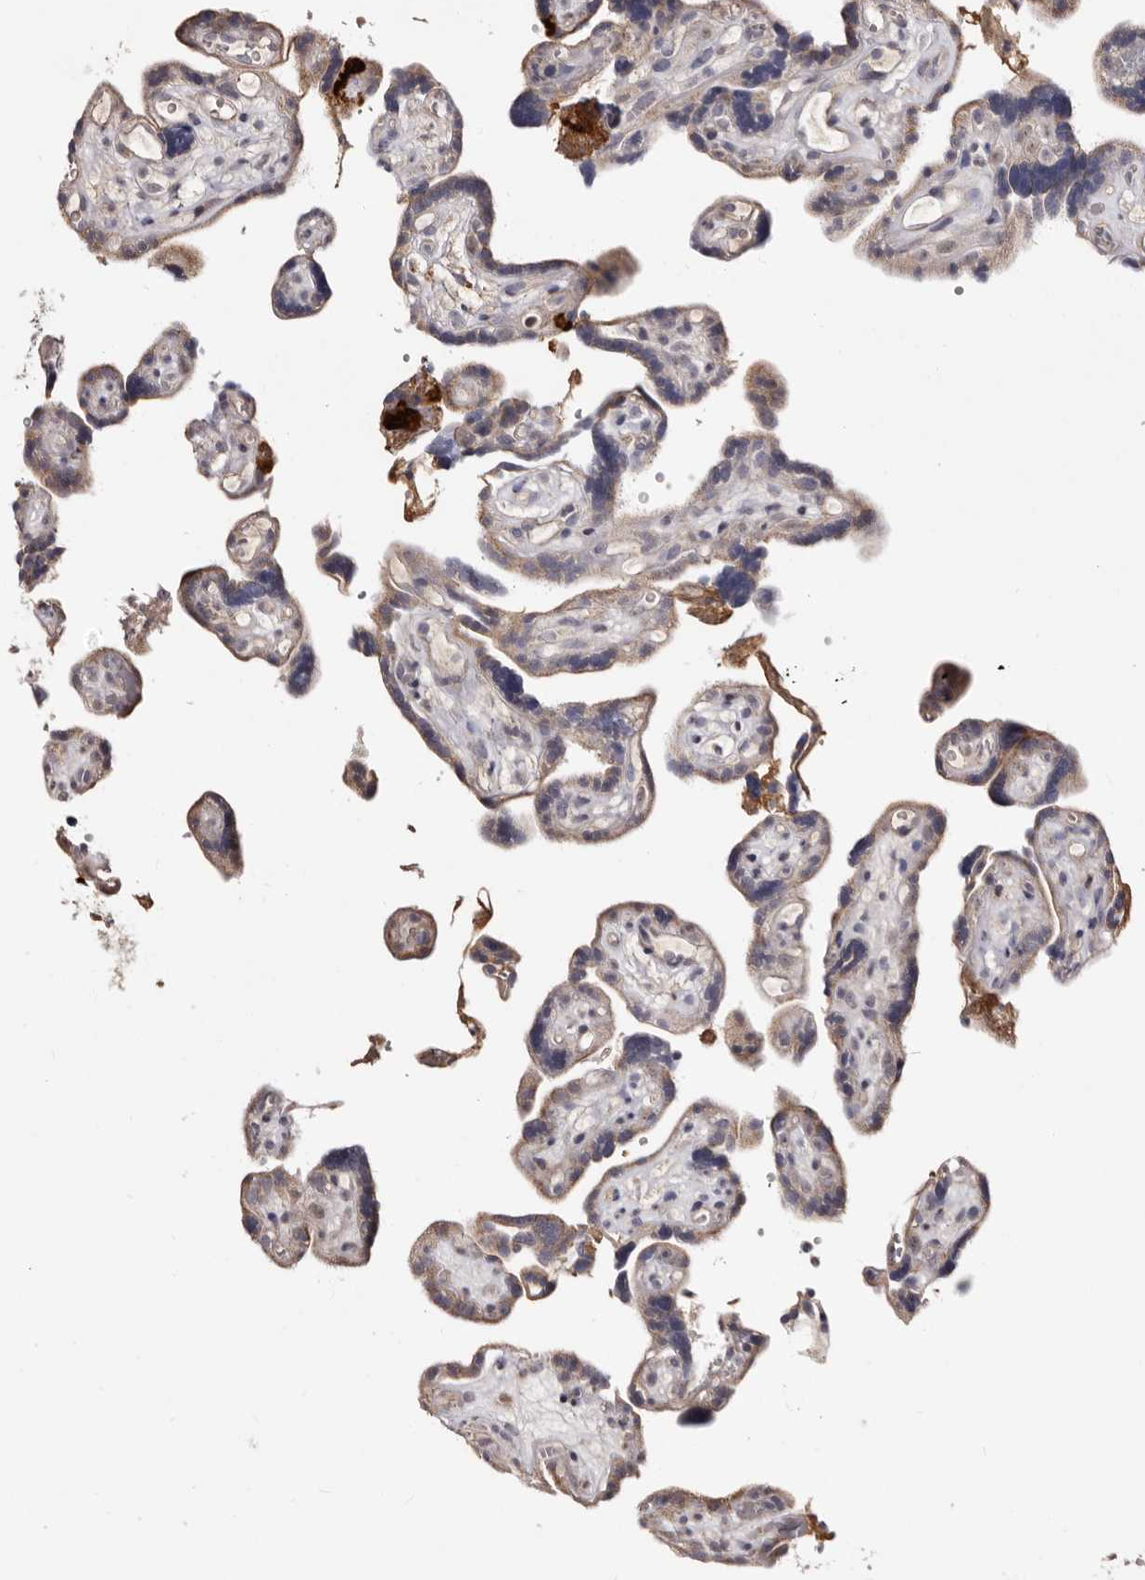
{"staining": {"intensity": "negative", "quantity": "none", "location": "none"}, "tissue": "placenta", "cell_type": "Decidual cells", "image_type": "normal", "snomed": [{"axis": "morphology", "description": "Normal tissue, NOS"}, {"axis": "topography", "description": "Placenta"}], "caption": "Immunohistochemistry of benign placenta shows no staining in decidual cells.", "gene": "PTAFR", "patient": {"sex": "female", "age": 30}}